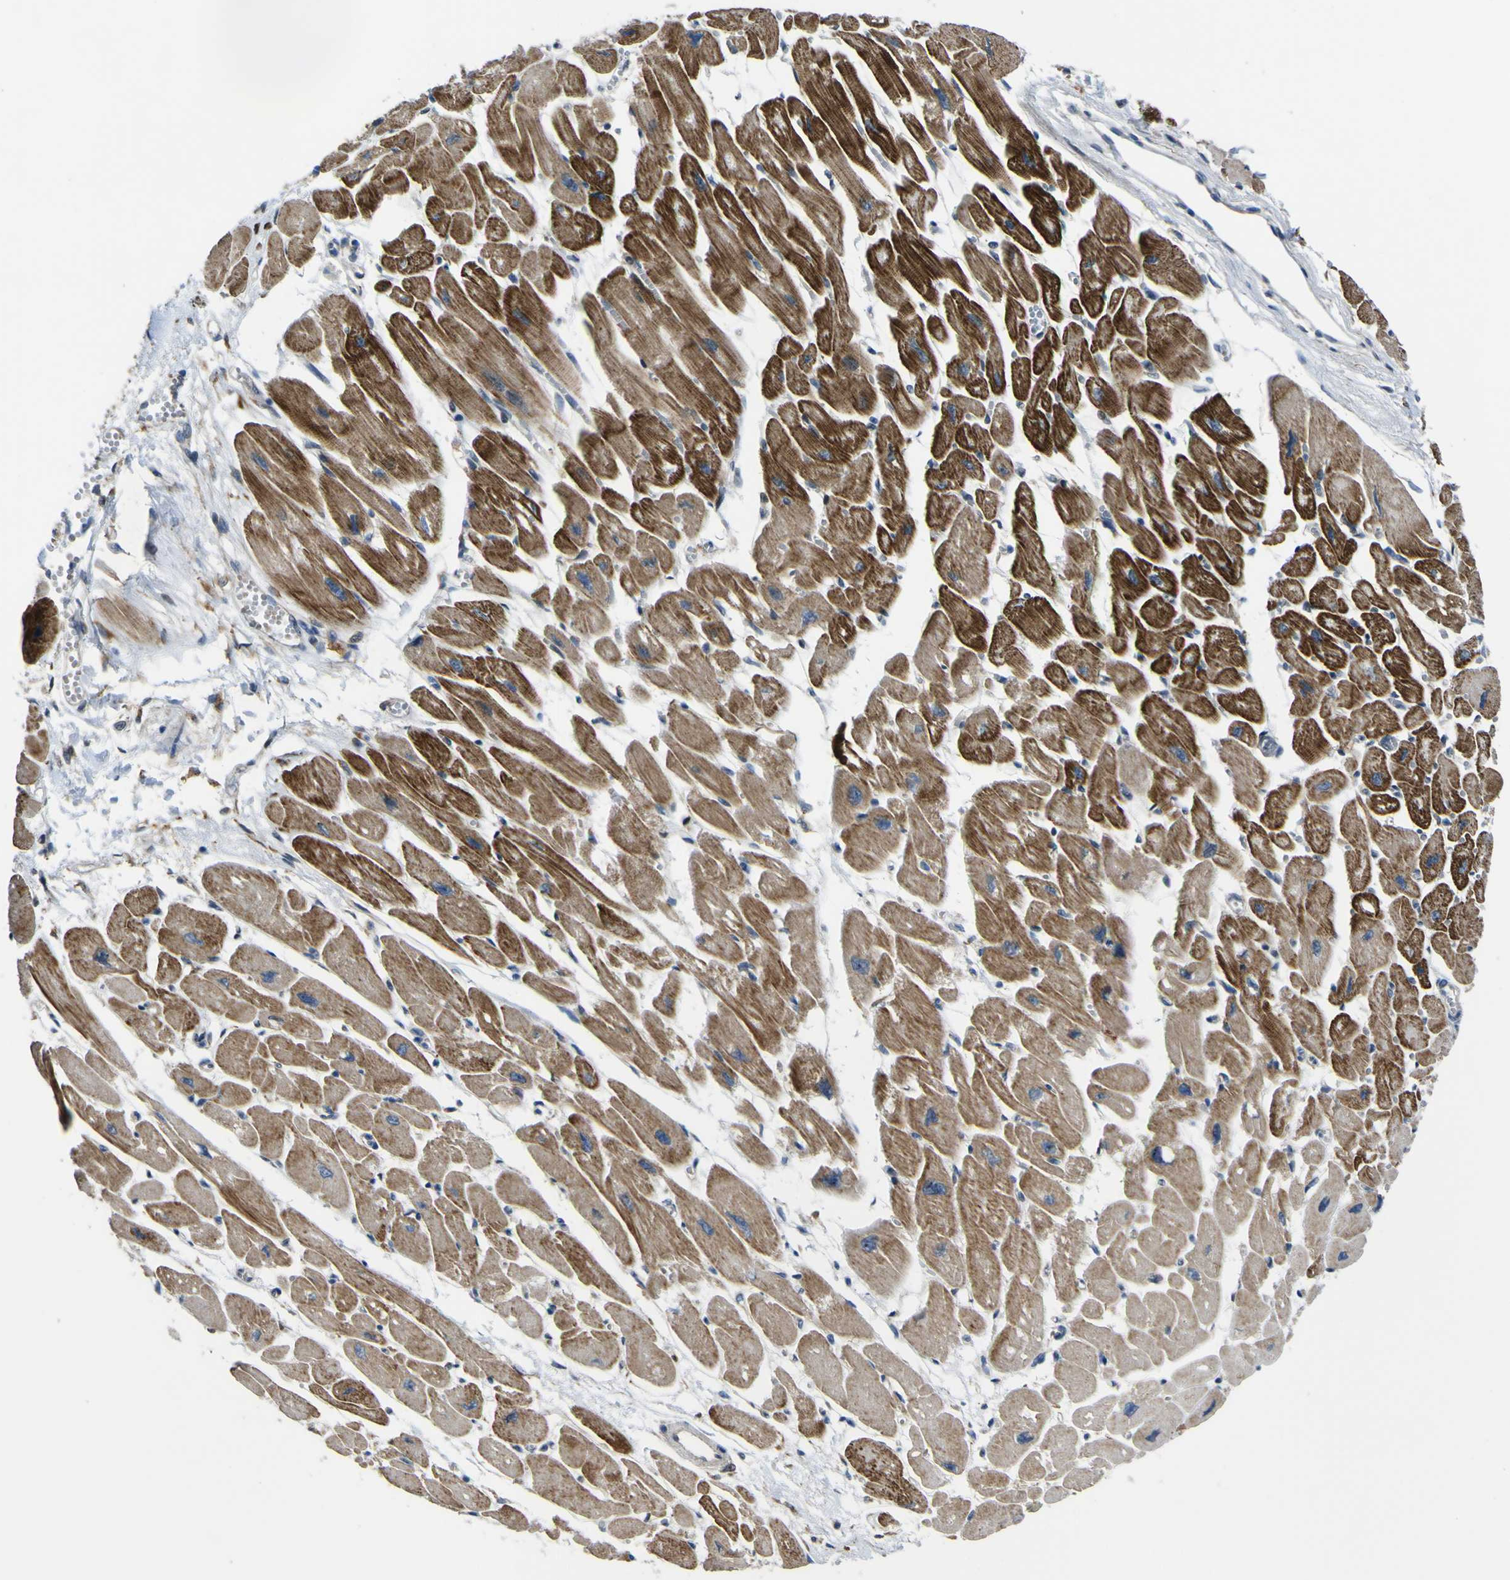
{"staining": {"intensity": "strong", "quantity": ">75%", "location": "cytoplasmic/membranous"}, "tissue": "heart muscle", "cell_type": "Cardiomyocytes", "image_type": "normal", "snomed": [{"axis": "morphology", "description": "Normal tissue, NOS"}, {"axis": "topography", "description": "Heart"}], "caption": "Protein staining by IHC displays strong cytoplasmic/membranous expression in about >75% of cardiomyocytes in unremarkable heart muscle.", "gene": "LBHD1", "patient": {"sex": "female", "age": 54}}